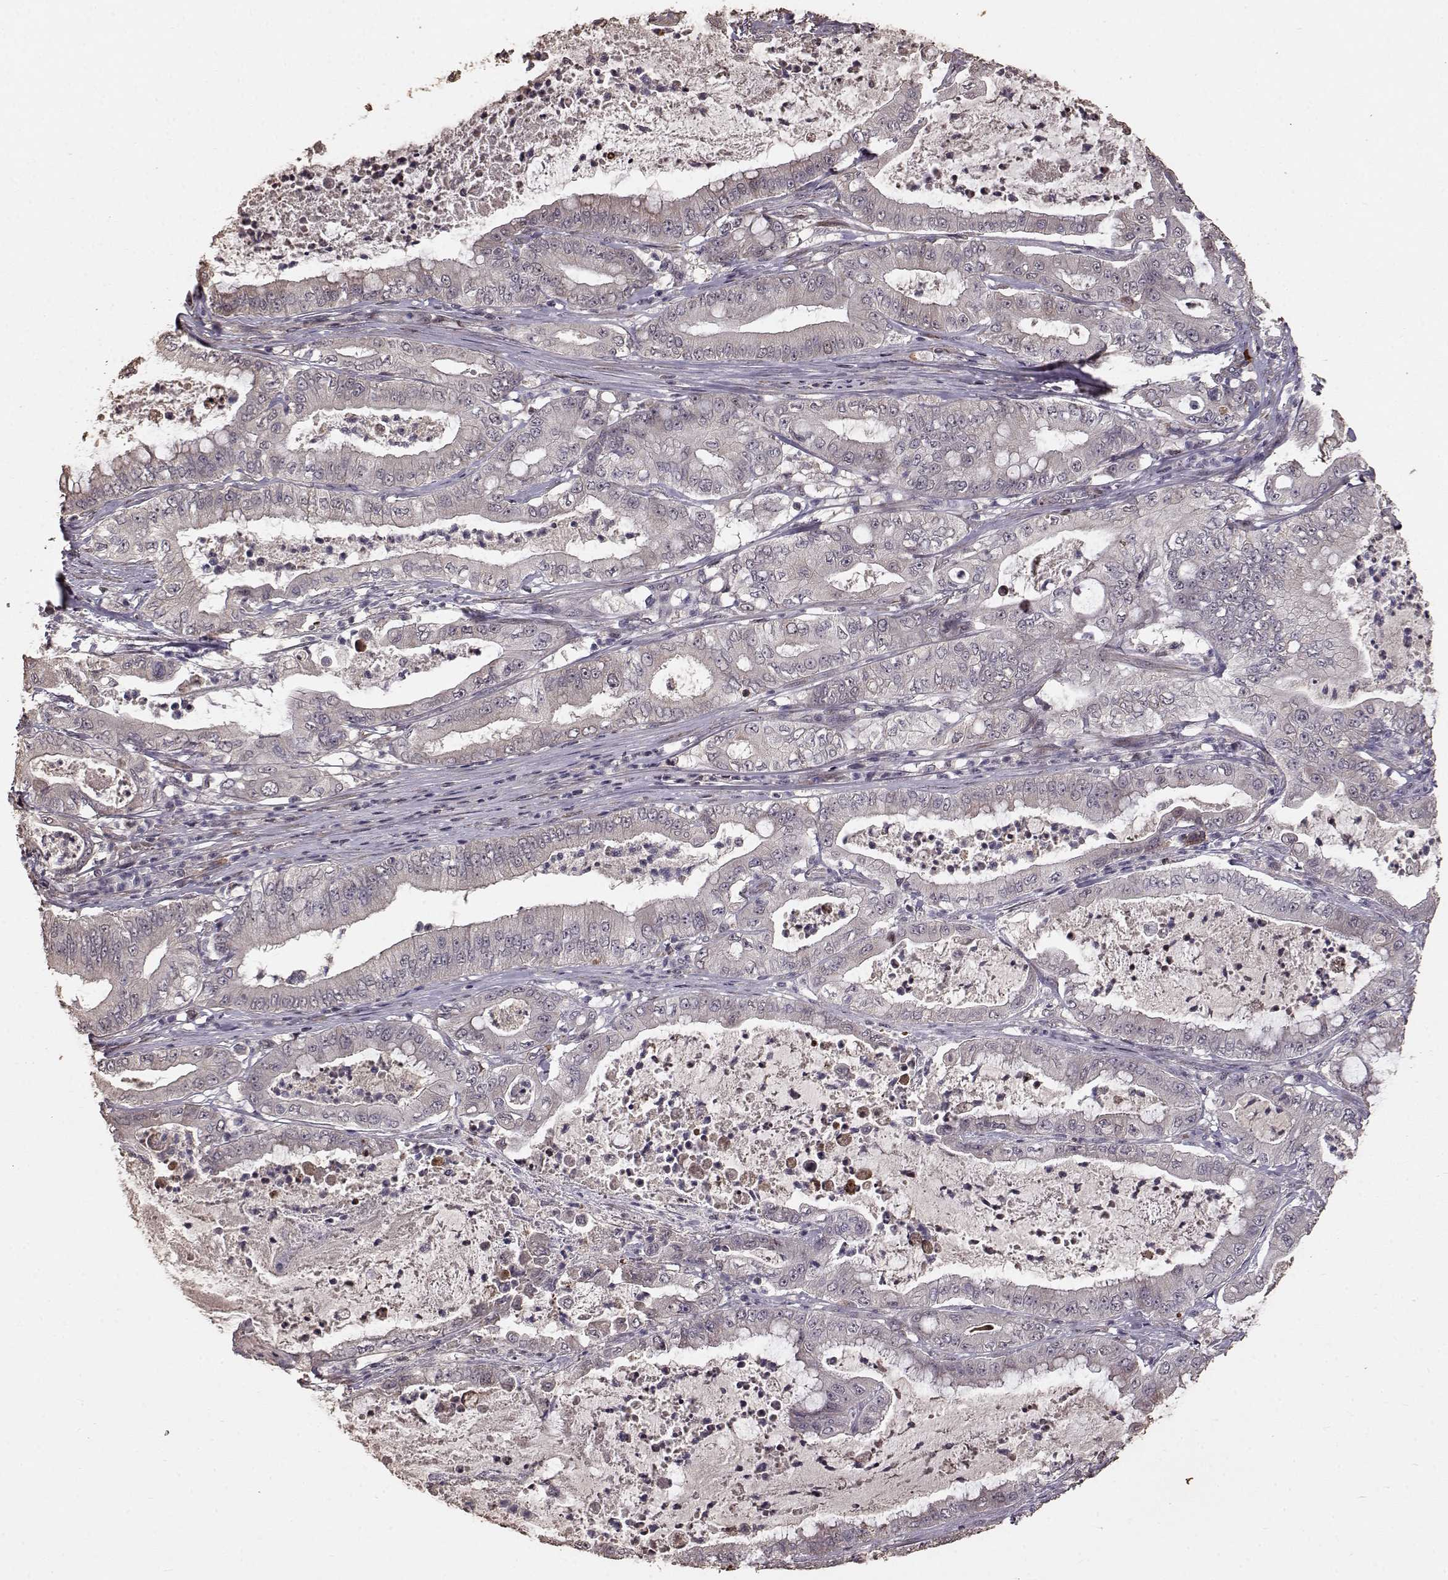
{"staining": {"intensity": "weak", "quantity": "<25%", "location": "cytoplasmic/membranous"}, "tissue": "pancreatic cancer", "cell_type": "Tumor cells", "image_type": "cancer", "snomed": [{"axis": "morphology", "description": "Adenocarcinoma, NOS"}, {"axis": "topography", "description": "Pancreas"}], "caption": "The immunohistochemistry (IHC) histopathology image has no significant positivity in tumor cells of pancreatic cancer tissue.", "gene": "USP15", "patient": {"sex": "male", "age": 71}}